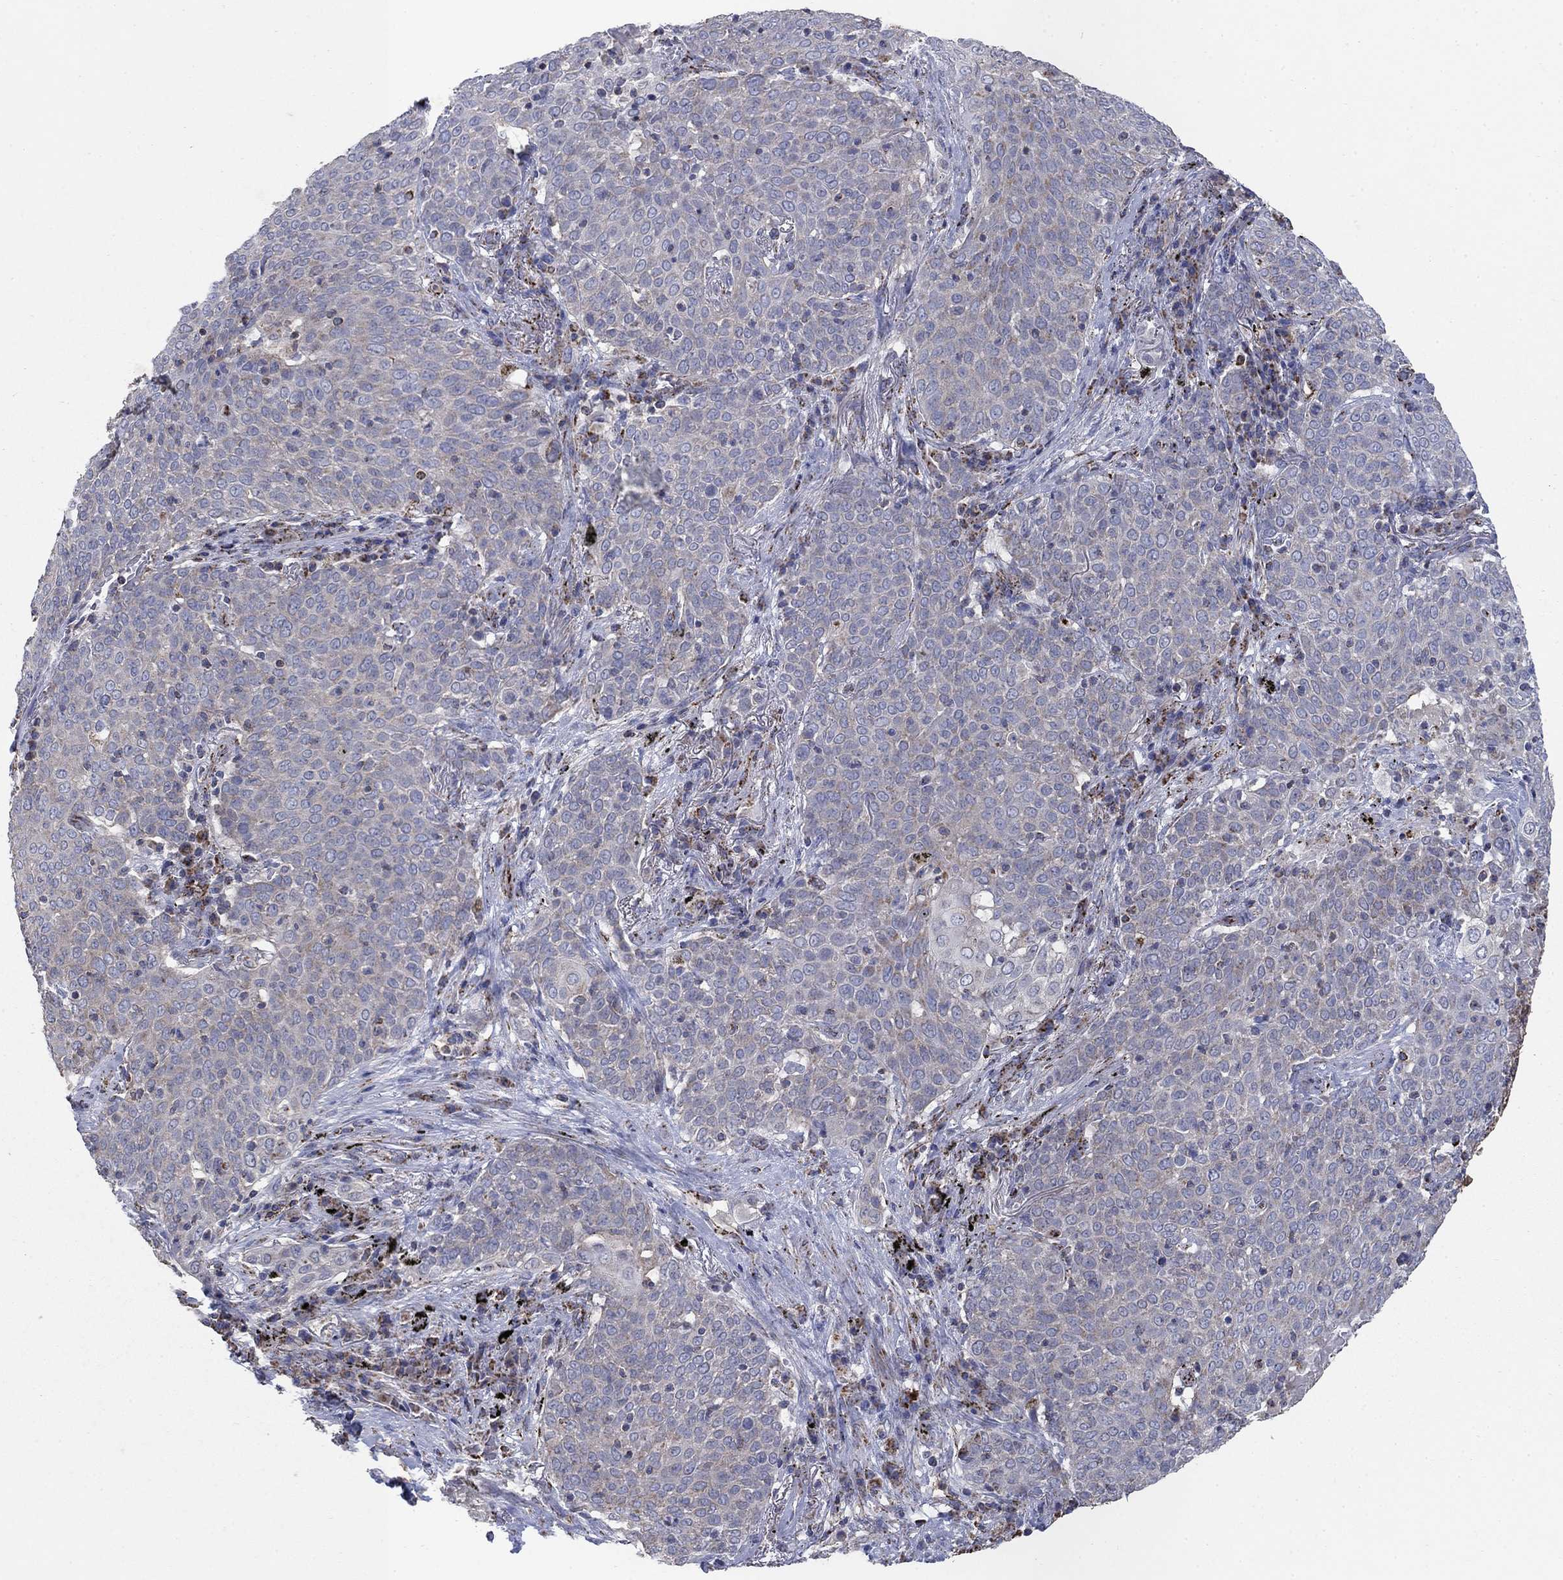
{"staining": {"intensity": "moderate", "quantity": "25%-75%", "location": "cytoplasmic/membranous"}, "tissue": "lung cancer", "cell_type": "Tumor cells", "image_type": "cancer", "snomed": [{"axis": "morphology", "description": "Squamous cell carcinoma, NOS"}, {"axis": "topography", "description": "Lung"}], "caption": "Immunohistochemical staining of lung cancer exhibits moderate cytoplasmic/membranous protein expression in about 25%-75% of tumor cells.", "gene": "PNPLA2", "patient": {"sex": "male", "age": 82}}